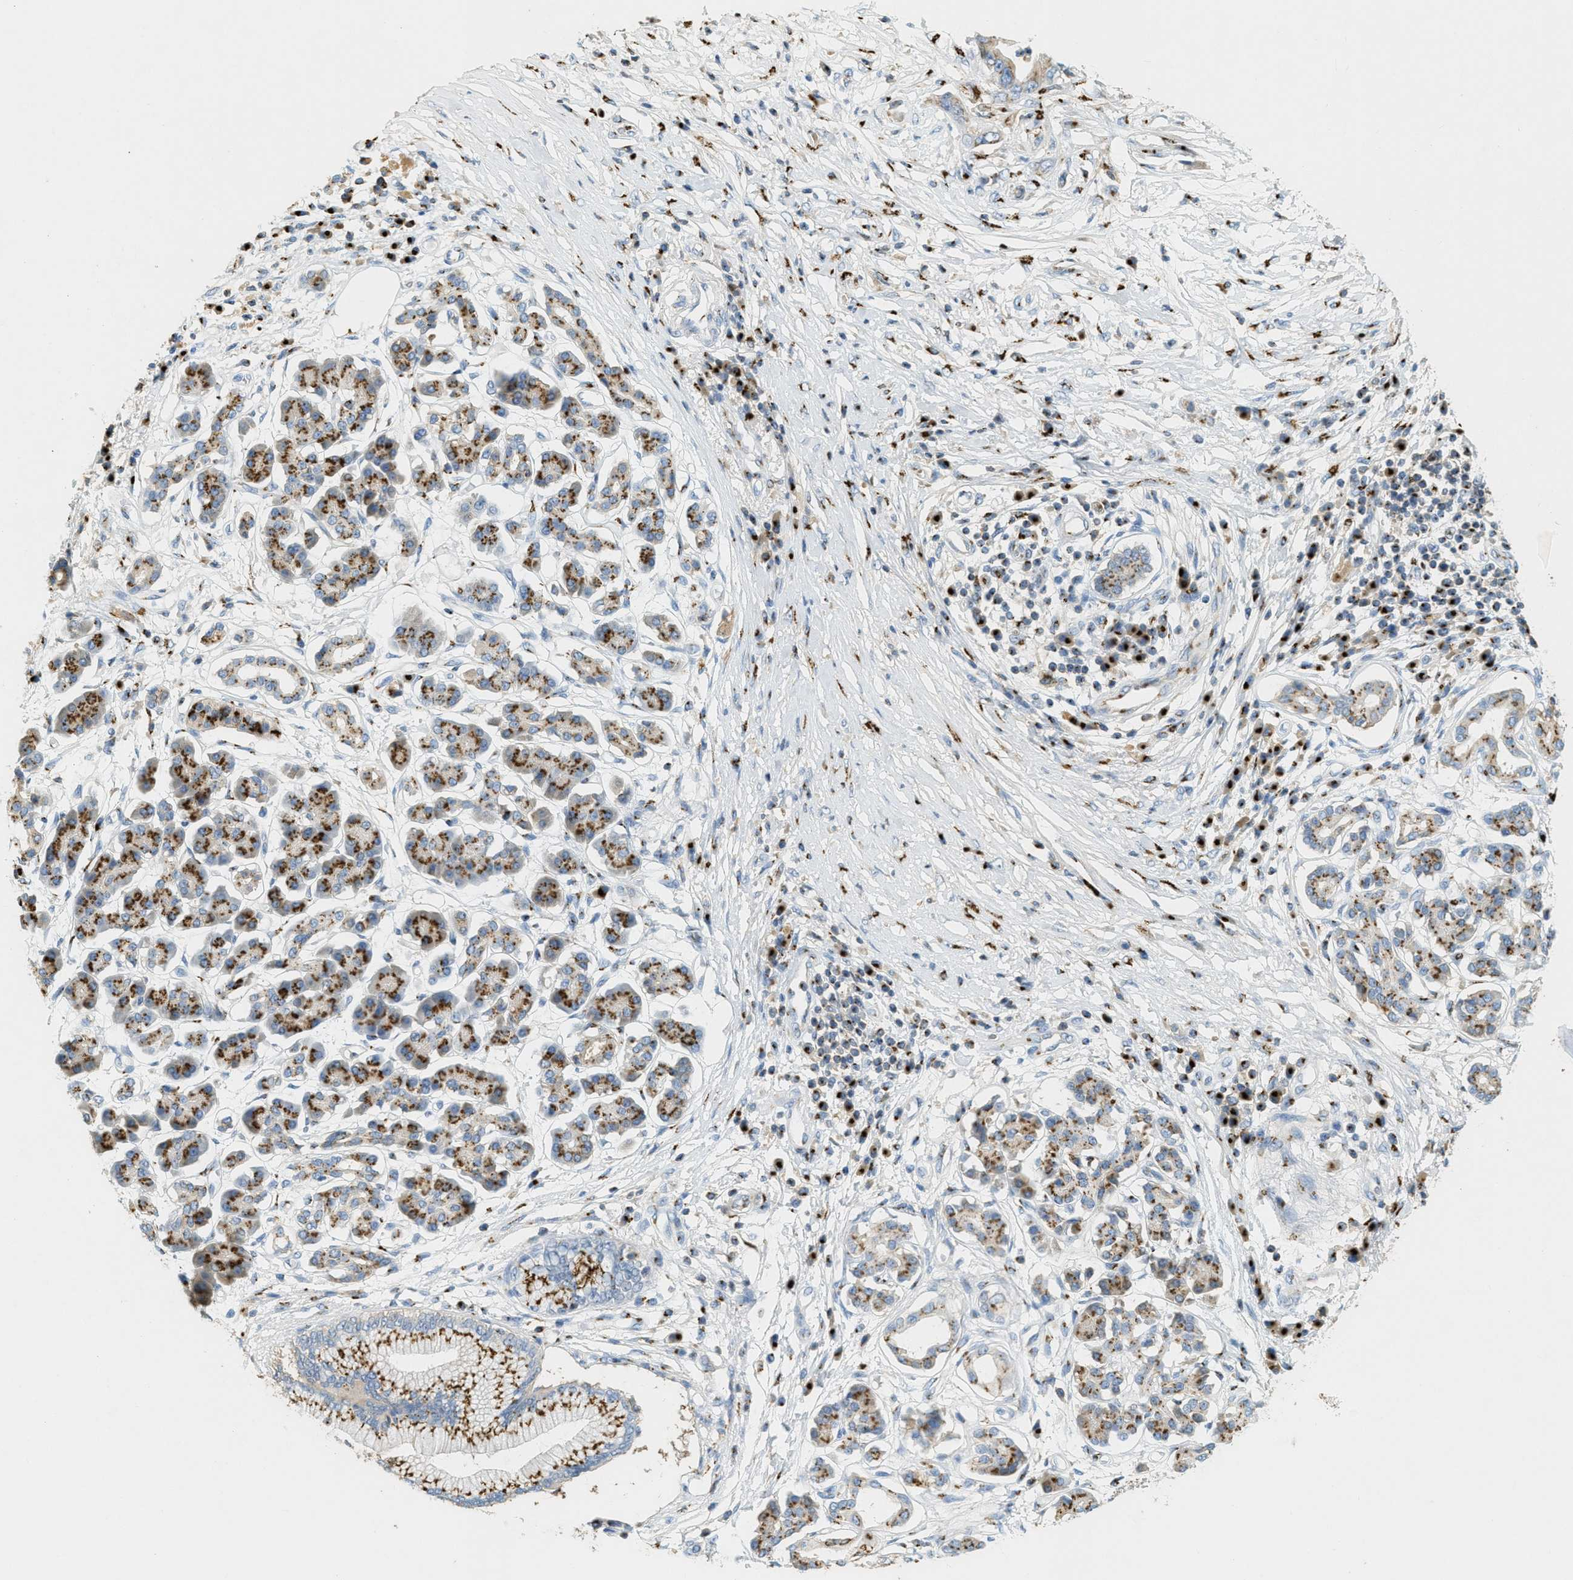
{"staining": {"intensity": "moderate", "quantity": "25%-75%", "location": "cytoplasmic/membranous"}, "tissue": "pancreatic cancer", "cell_type": "Tumor cells", "image_type": "cancer", "snomed": [{"axis": "morphology", "description": "Adenocarcinoma, NOS"}, {"axis": "topography", "description": "Pancreas"}], "caption": "Protein expression analysis of pancreatic cancer (adenocarcinoma) shows moderate cytoplasmic/membranous expression in approximately 25%-75% of tumor cells. The protein of interest is stained brown, and the nuclei are stained in blue (DAB IHC with brightfield microscopy, high magnification).", "gene": "ENTPD4", "patient": {"sex": "male", "age": 77}}